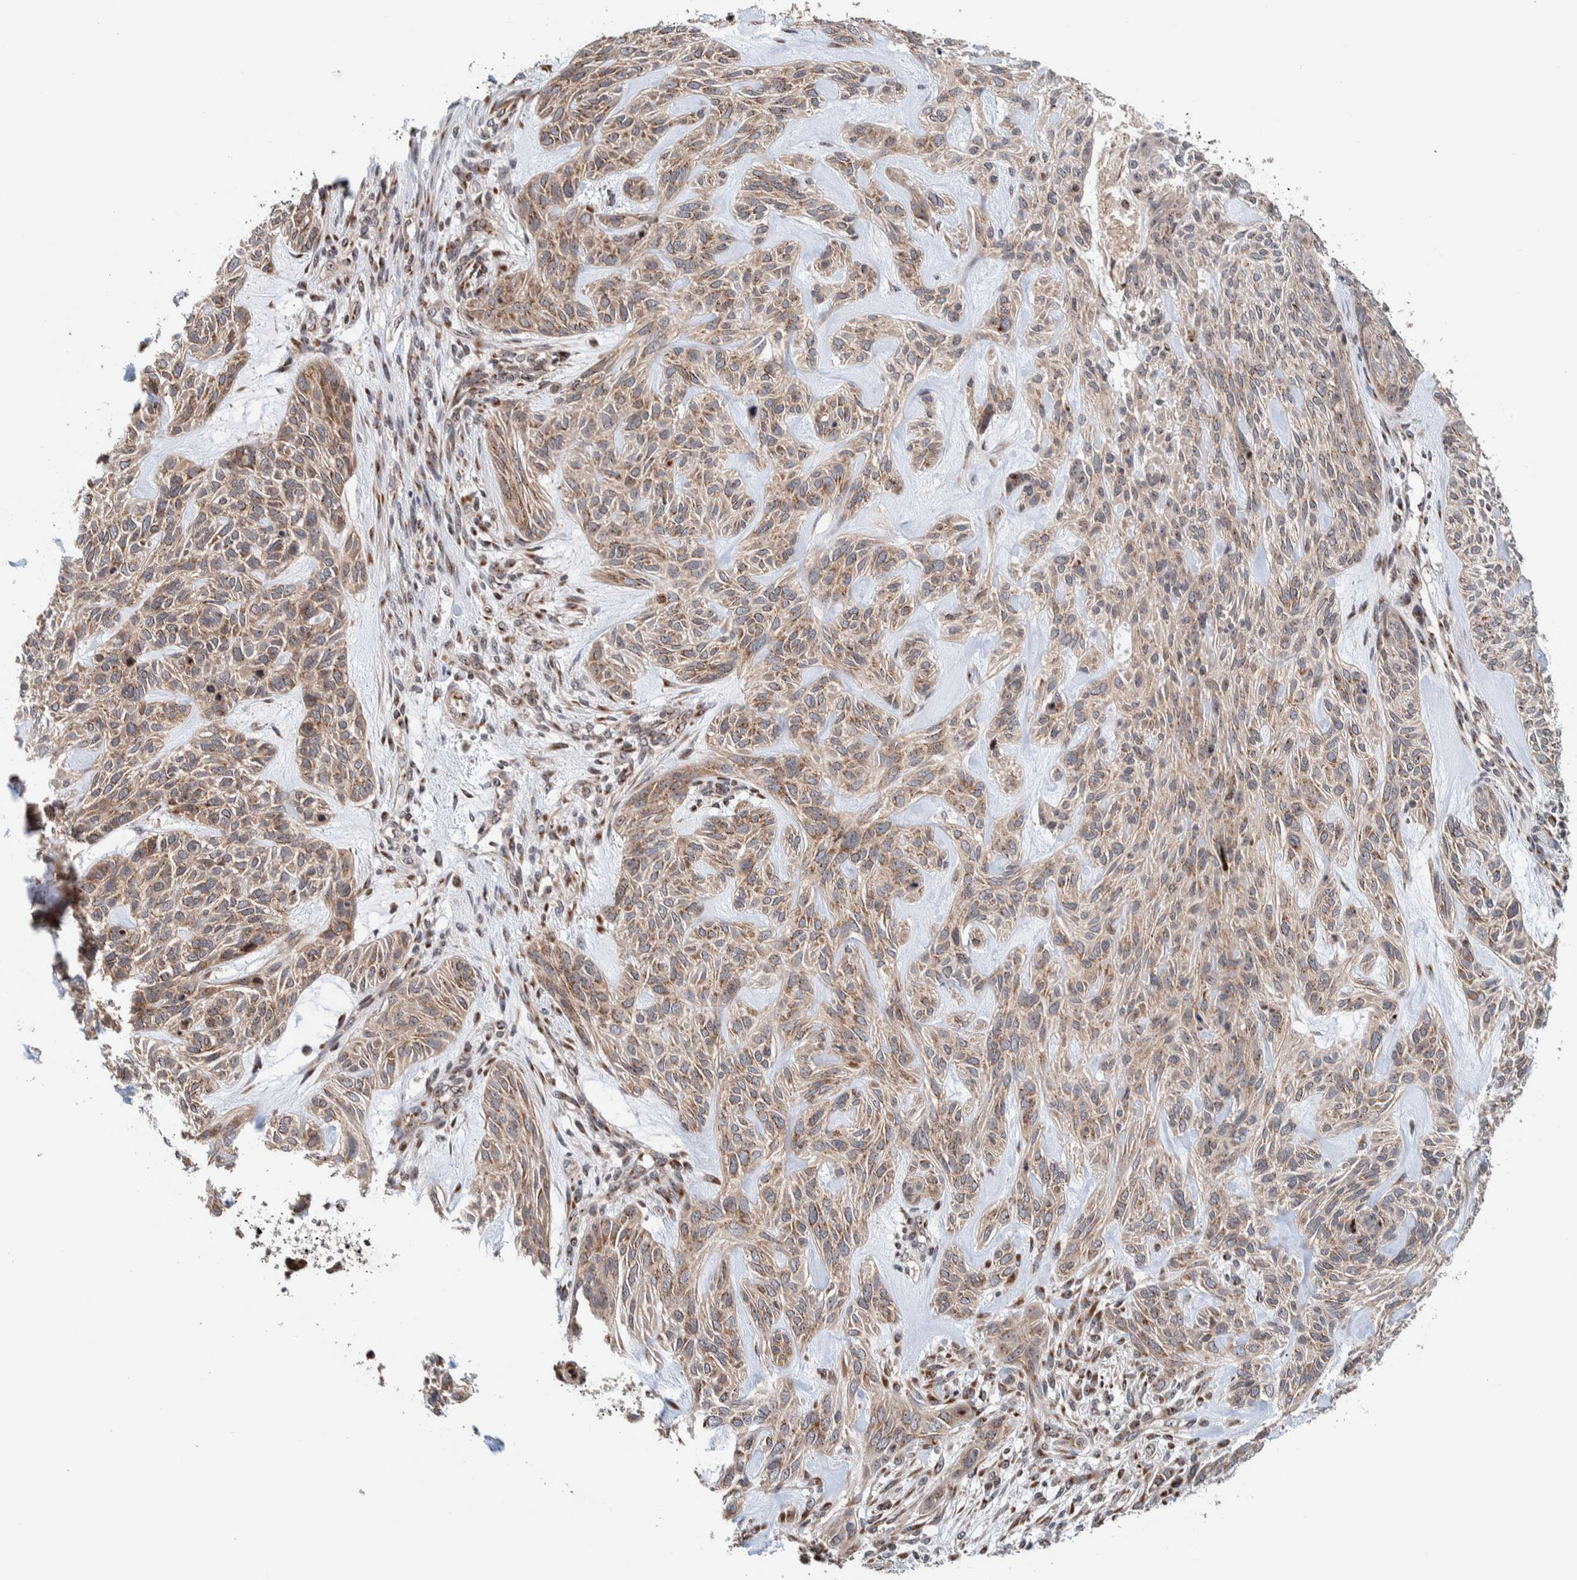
{"staining": {"intensity": "moderate", "quantity": ">75%", "location": "cytoplasmic/membranous,nuclear"}, "tissue": "skin cancer", "cell_type": "Tumor cells", "image_type": "cancer", "snomed": [{"axis": "morphology", "description": "Basal cell carcinoma"}, {"axis": "topography", "description": "Skin"}], "caption": "Protein analysis of skin cancer (basal cell carcinoma) tissue reveals moderate cytoplasmic/membranous and nuclear expression in approximately >75% of tumor cells.", "gene": "CCDC182", "patient": {"sex": "male", "age": 55}}